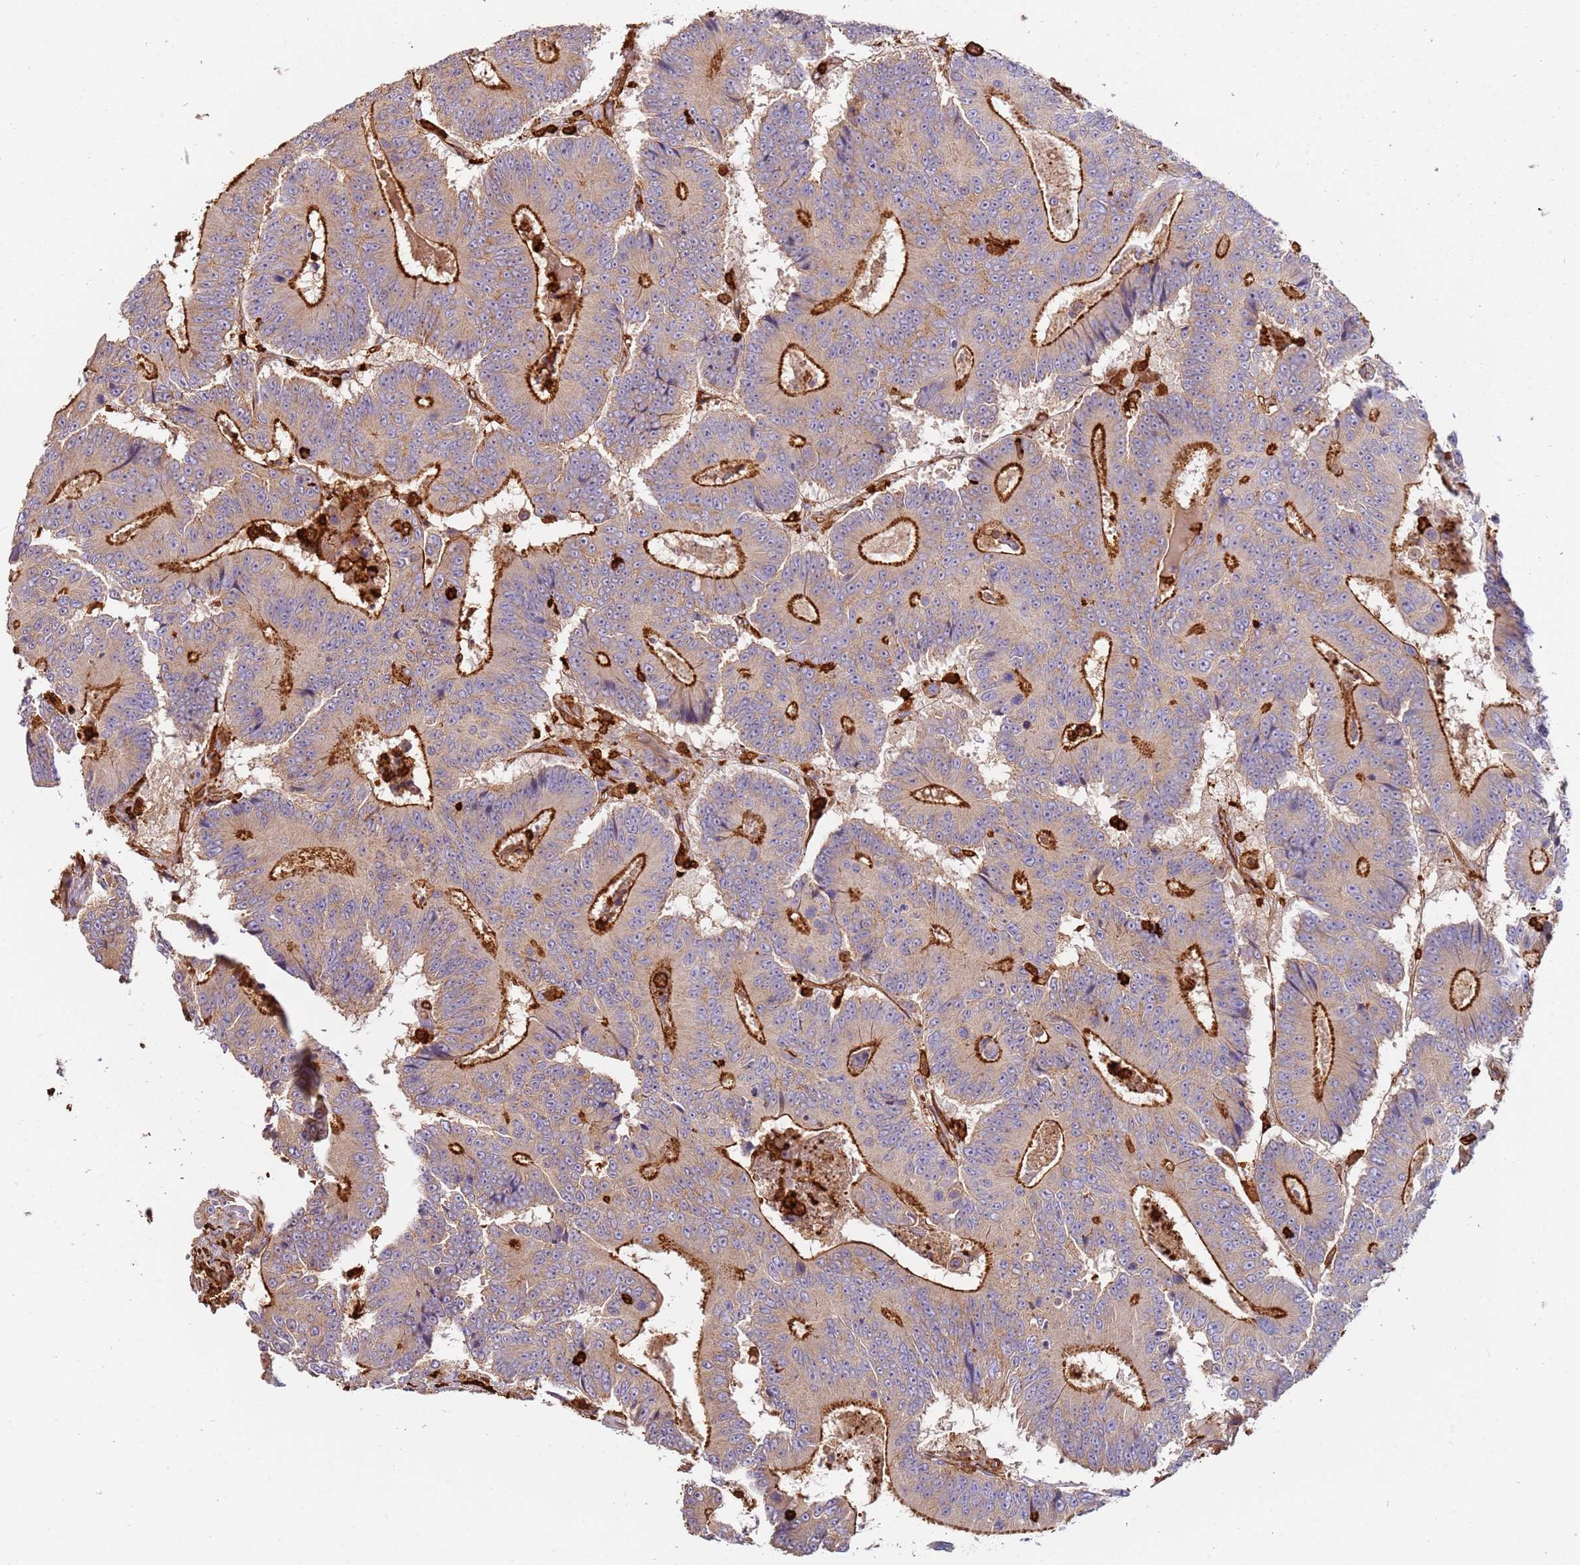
{"staining": {"intensity": "strong", "quantity": ">75%", "location": "cytoplasmic/membranous"}, "tissue": "colorectal cancer", "cell_type": "Tumor cells", "image_type": "cancer", "snomed": [{"axis": "morphology", "description": "Adenocarcinoma, NOS"}, {"axis": "topography", "description": "Colon"}], "caption": "Brown immunohistochemical staining in human colorectal adenocarcinoma shows strong cytoplasmic/membranous positivity in approximately >75% of tumor cells.", "gene": "OR6P1", "patient": {"sex": "male", "age": 83}}